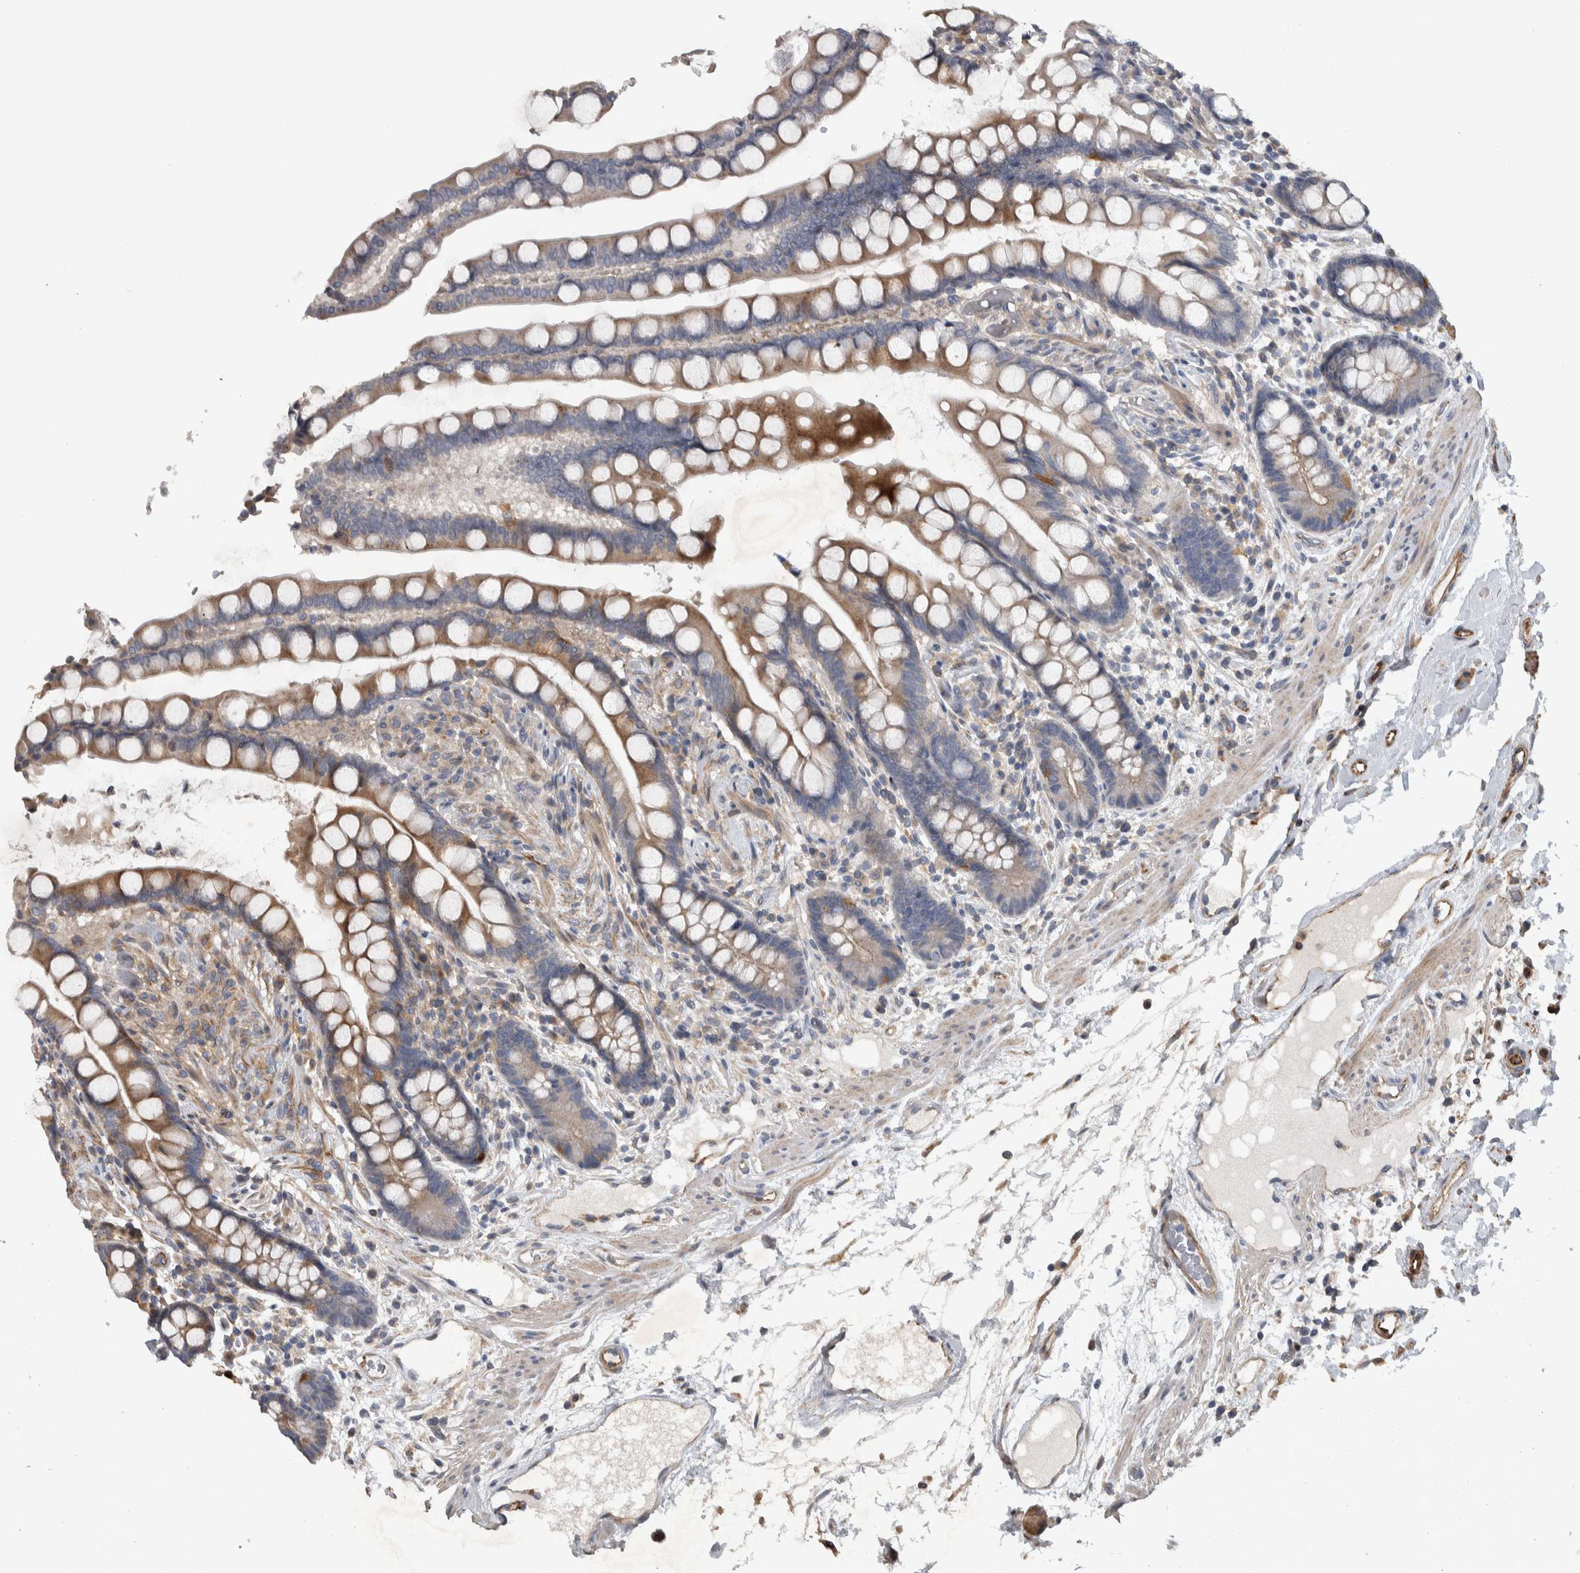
{"staining": {"intensity": "moderate", "quantity": ">75%", "location": "cytoplasmic/membranous"}, "tissue": "colon", "cell_type": "Endothelial cells", "image_type": "normal", "snomed": [{"axis": "morphology", "description": "Normal tissue, NOS"}, {"axis": "topography", "description": "Colon"}], "caption": "Immunohistochemical staining of unremarkable human colon reveals medium levels of moderate cytoplasmic/membranous positivity in about >75% of endothelial cells. The staining was performed using DAB to visualize the protein expression in brown, while the nuclei were stained in blue with hematoxylin (Magnification: 20x).", "gene": "NT5C2", "patient": {"sex": "male", "age": 73}}